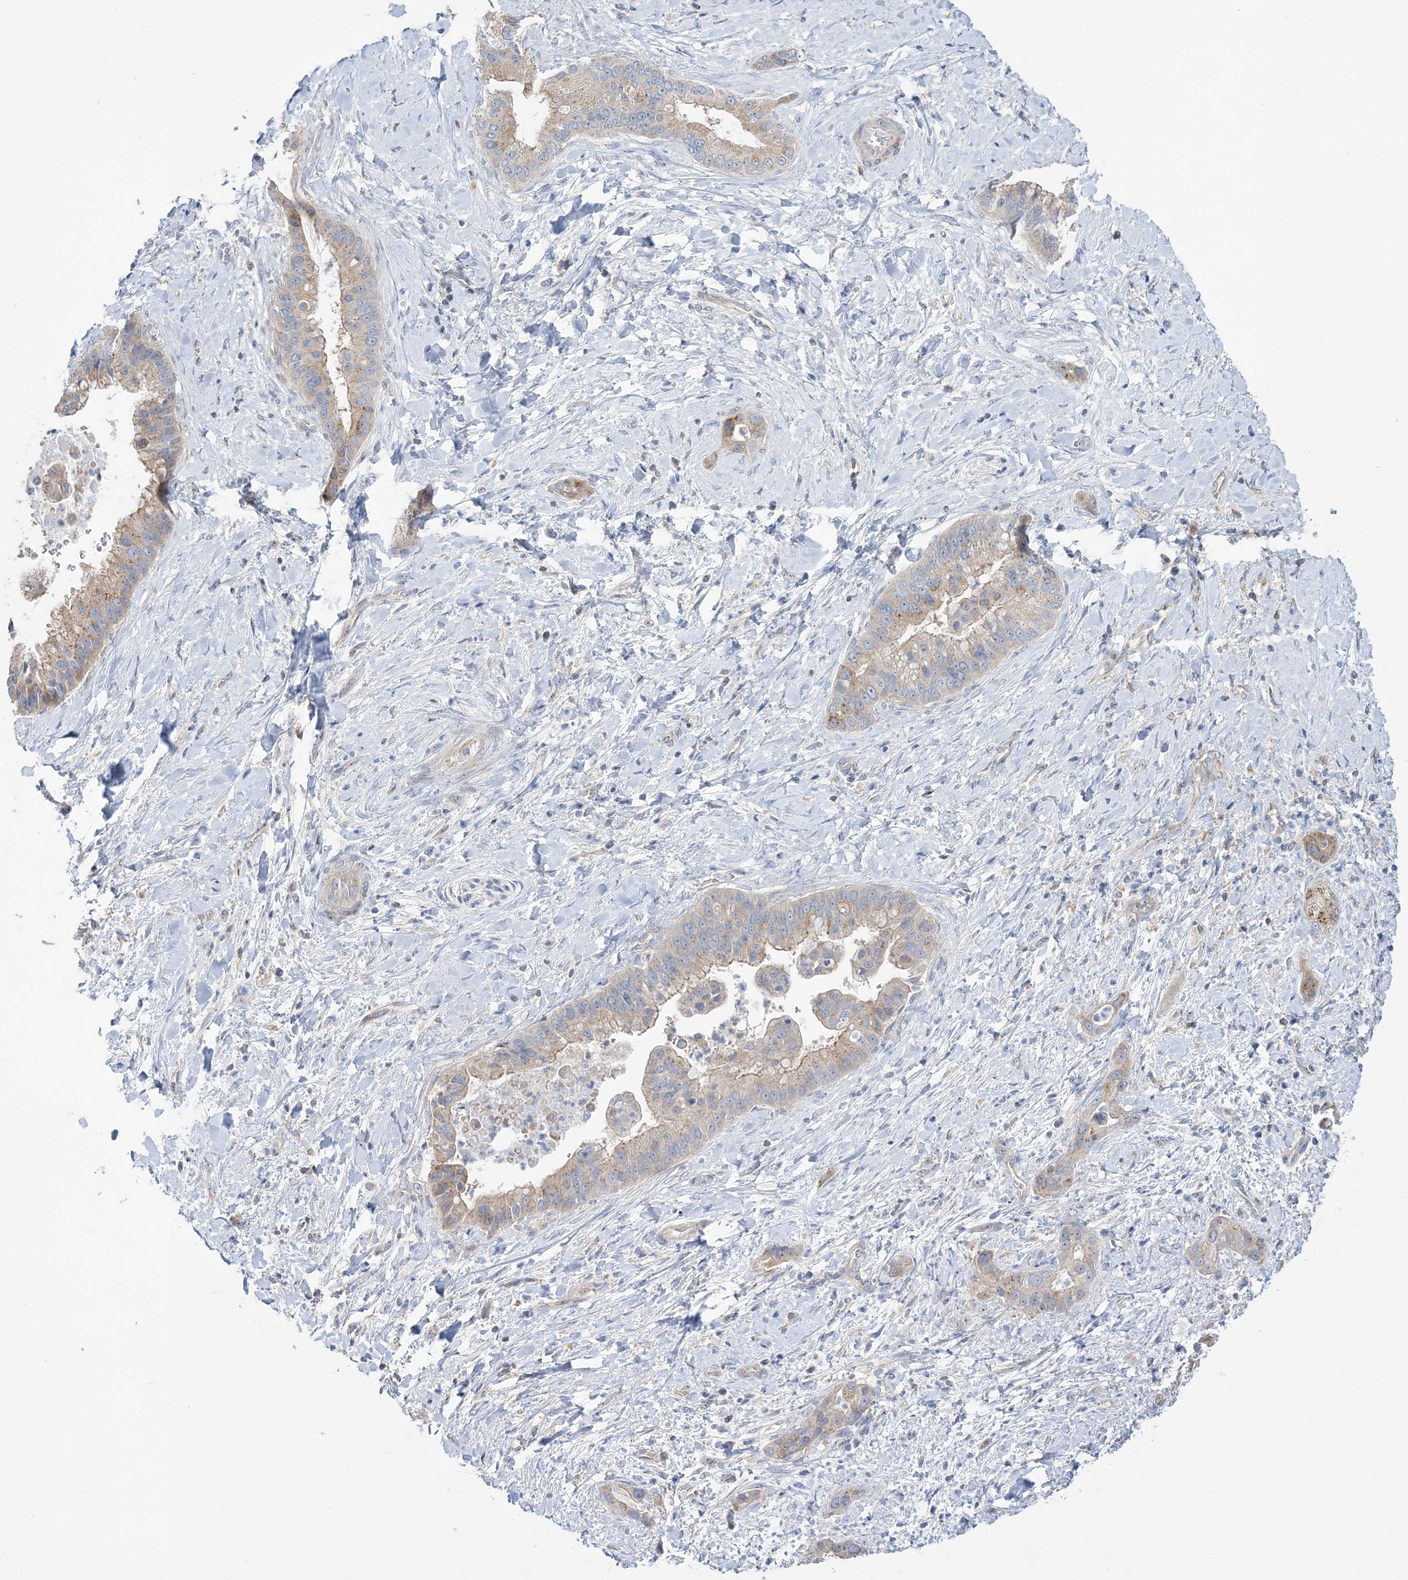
{"staining": {"intensity": "weak", "quantity": "25%-75%", "location": "cytoplasmic/membranous"}, "tissue": "liver cancer", "cell_type": "Tumor cells", "image_type": "cancer", "snomed": [{"axis": "morphology", "description": "Cholangiocarcinoma"}, {"axis": "topography", "description": "Liver"}], "caption": "Protein expression analysis of human liver cancer (cholangiocarcinoma) reveals weak cytoplasmic/membranous expression in about 25%-75% of tumor cells.", "gene": "MMADHC", "patient": {"sex": "female", "age": 54}}